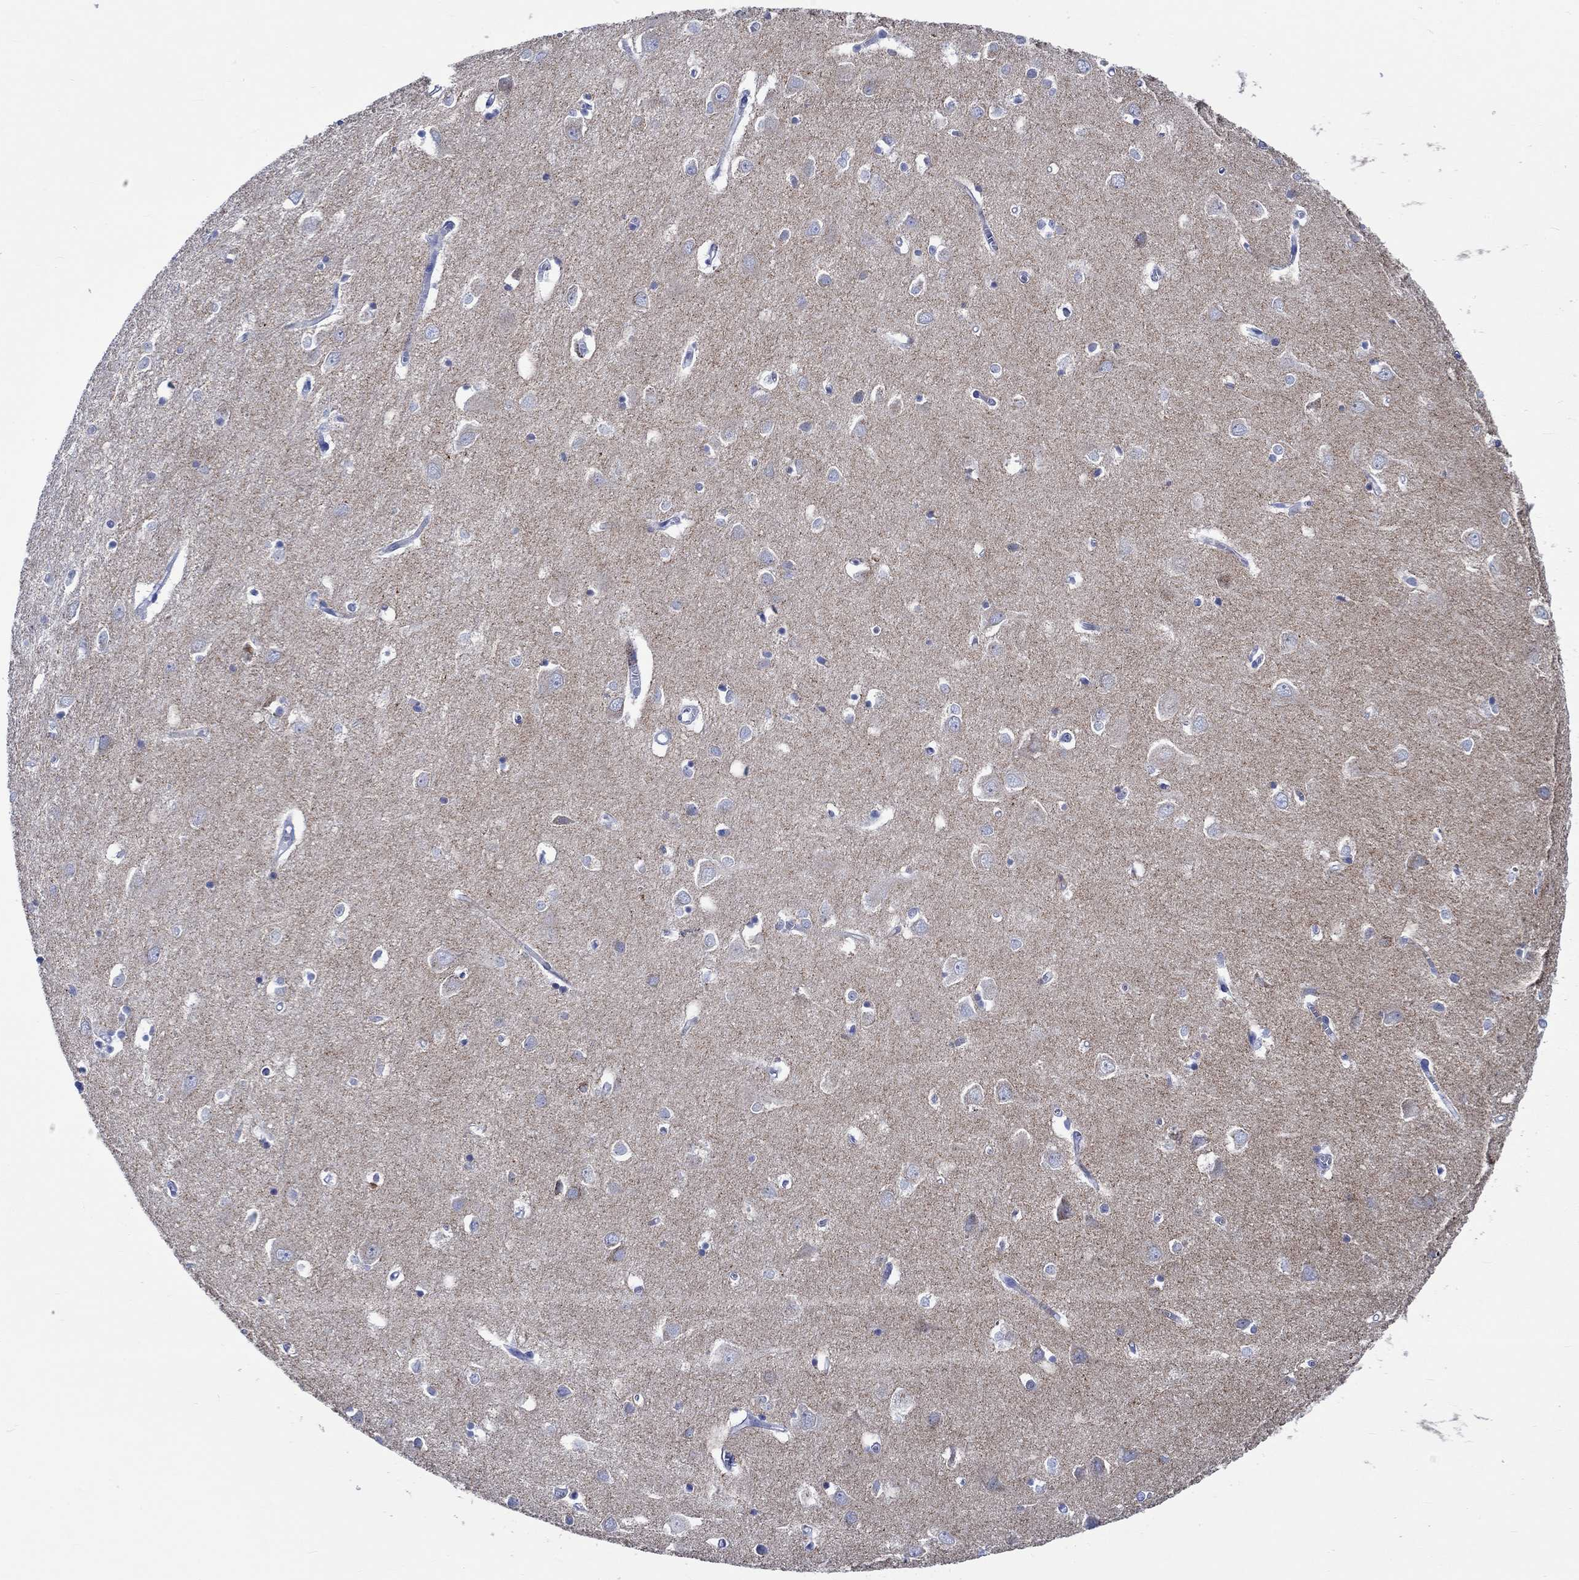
{"staining": {"intensity": "negative", "quantity": "none", "location": "none"}, "tissue": "cerebral cortex", "cell_type": "Endothelial cells", "image_type": "normal", "snomed": [{"axis": "morphology", "description": "Normal tissue, NOS"}, {"axis": "topography", "description": "Cerebral cortex"}], "caption": "High power microscopy histopathology image of an immunohistochemistry (IHC) image of unremarkable cerebral cortex, revealing no significant expression in endothelial cells.", "gene": "PTPRN2", "patient": {"sex": "male", "age": 70}}